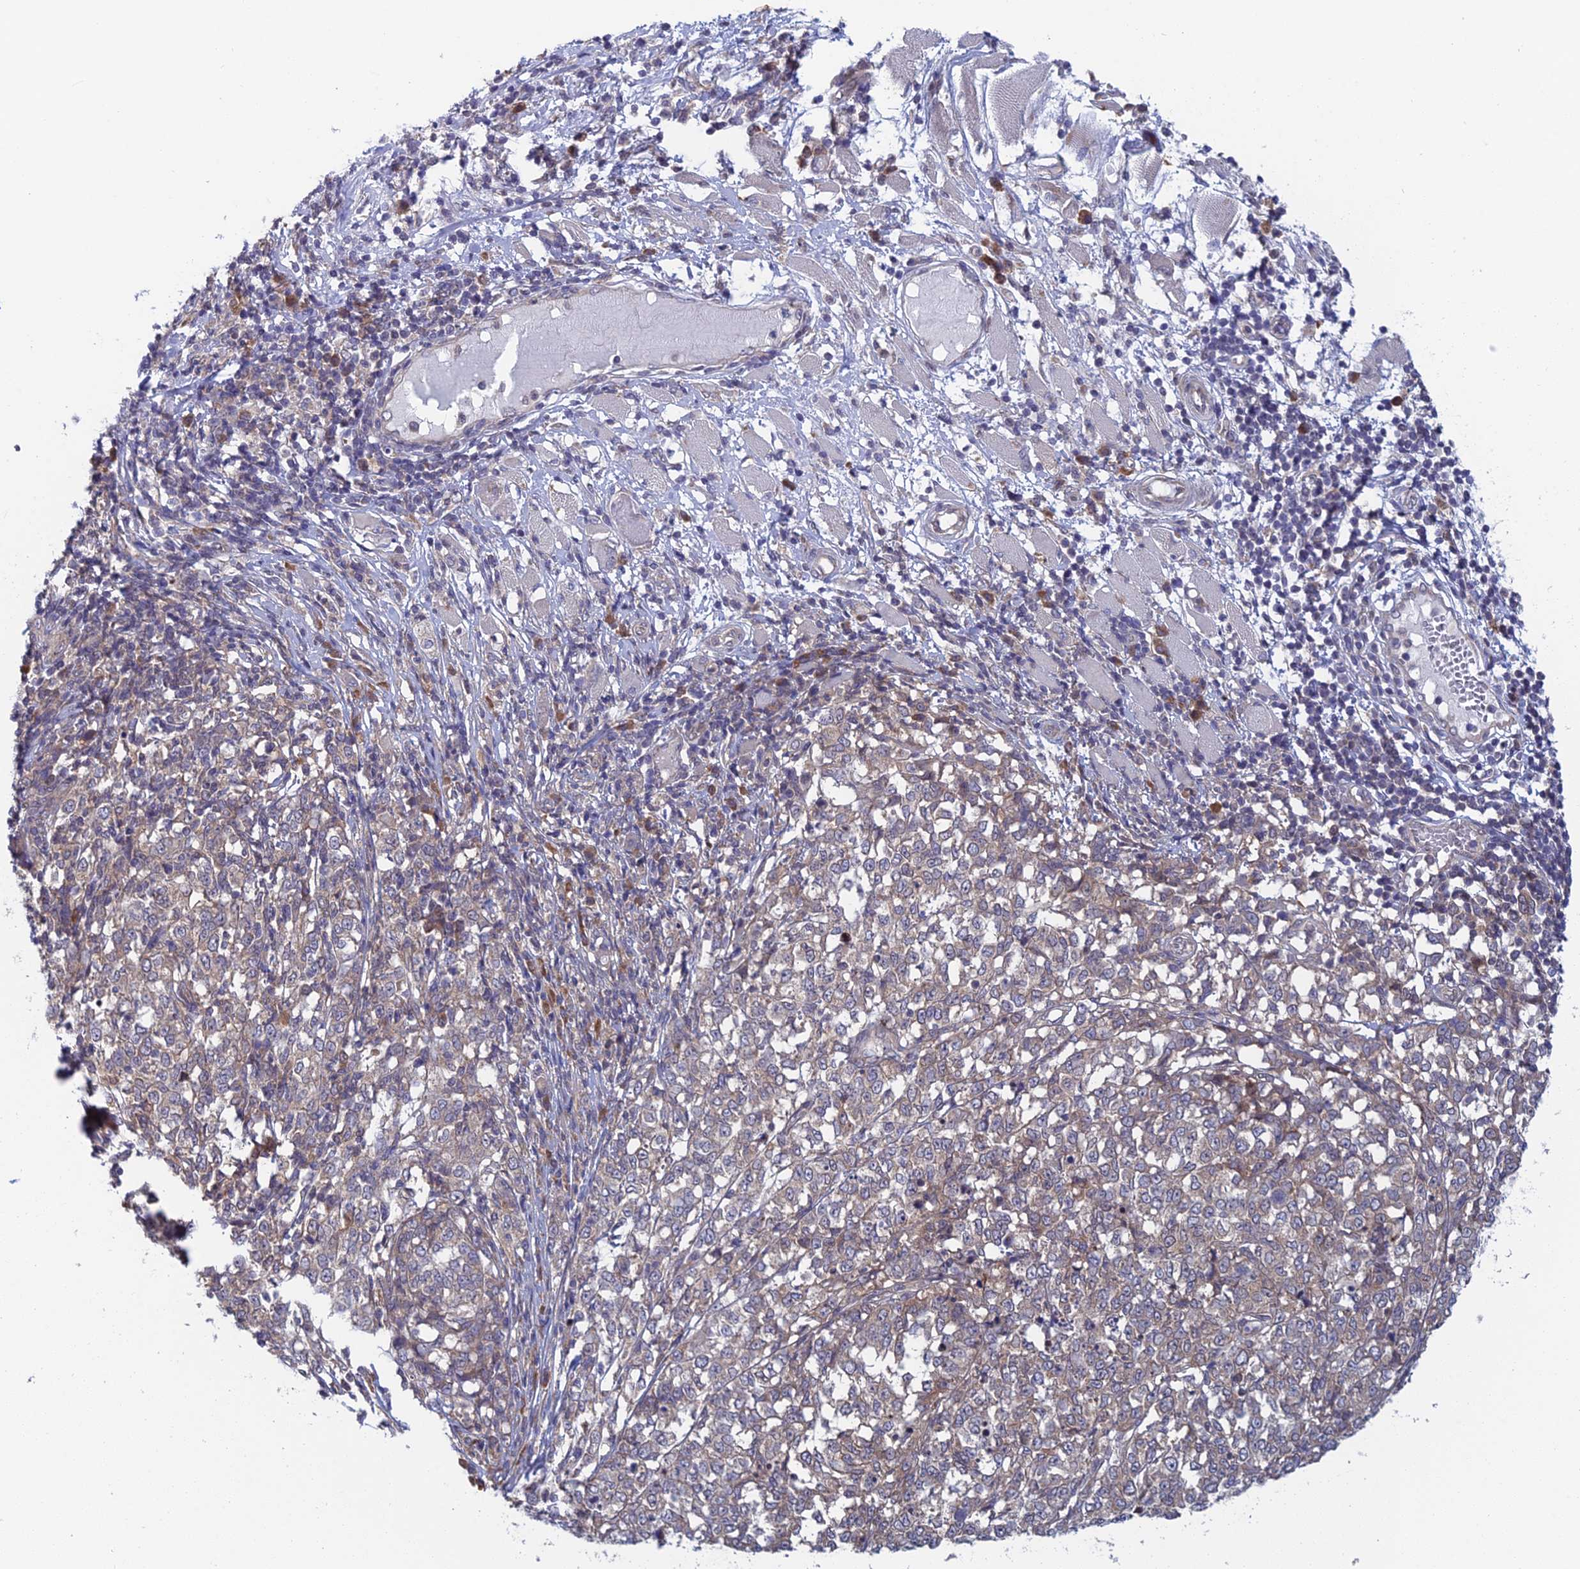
{"staining": {"intensity": "weak", "quantity": "25%-75%", "location": "cytoplasmic/membranous"}, "tissue": "melanoma", "cell_type": "Tumor cells", "image_type": "cancer", "snomed": [{"axis": "morphology", "description": "Malignant melanoma, NOS"}, {"axis": "topography", "description": "Skin"}], "caption": "Melanoma stained for a protein displays weak cytoplasmic/membranous positivity in tumor cells. (brown staining indicates protein expression, while blue staining denotes nuclei).", "gene": "SRA1", "patient": {"sex": "female", "age": 72}}